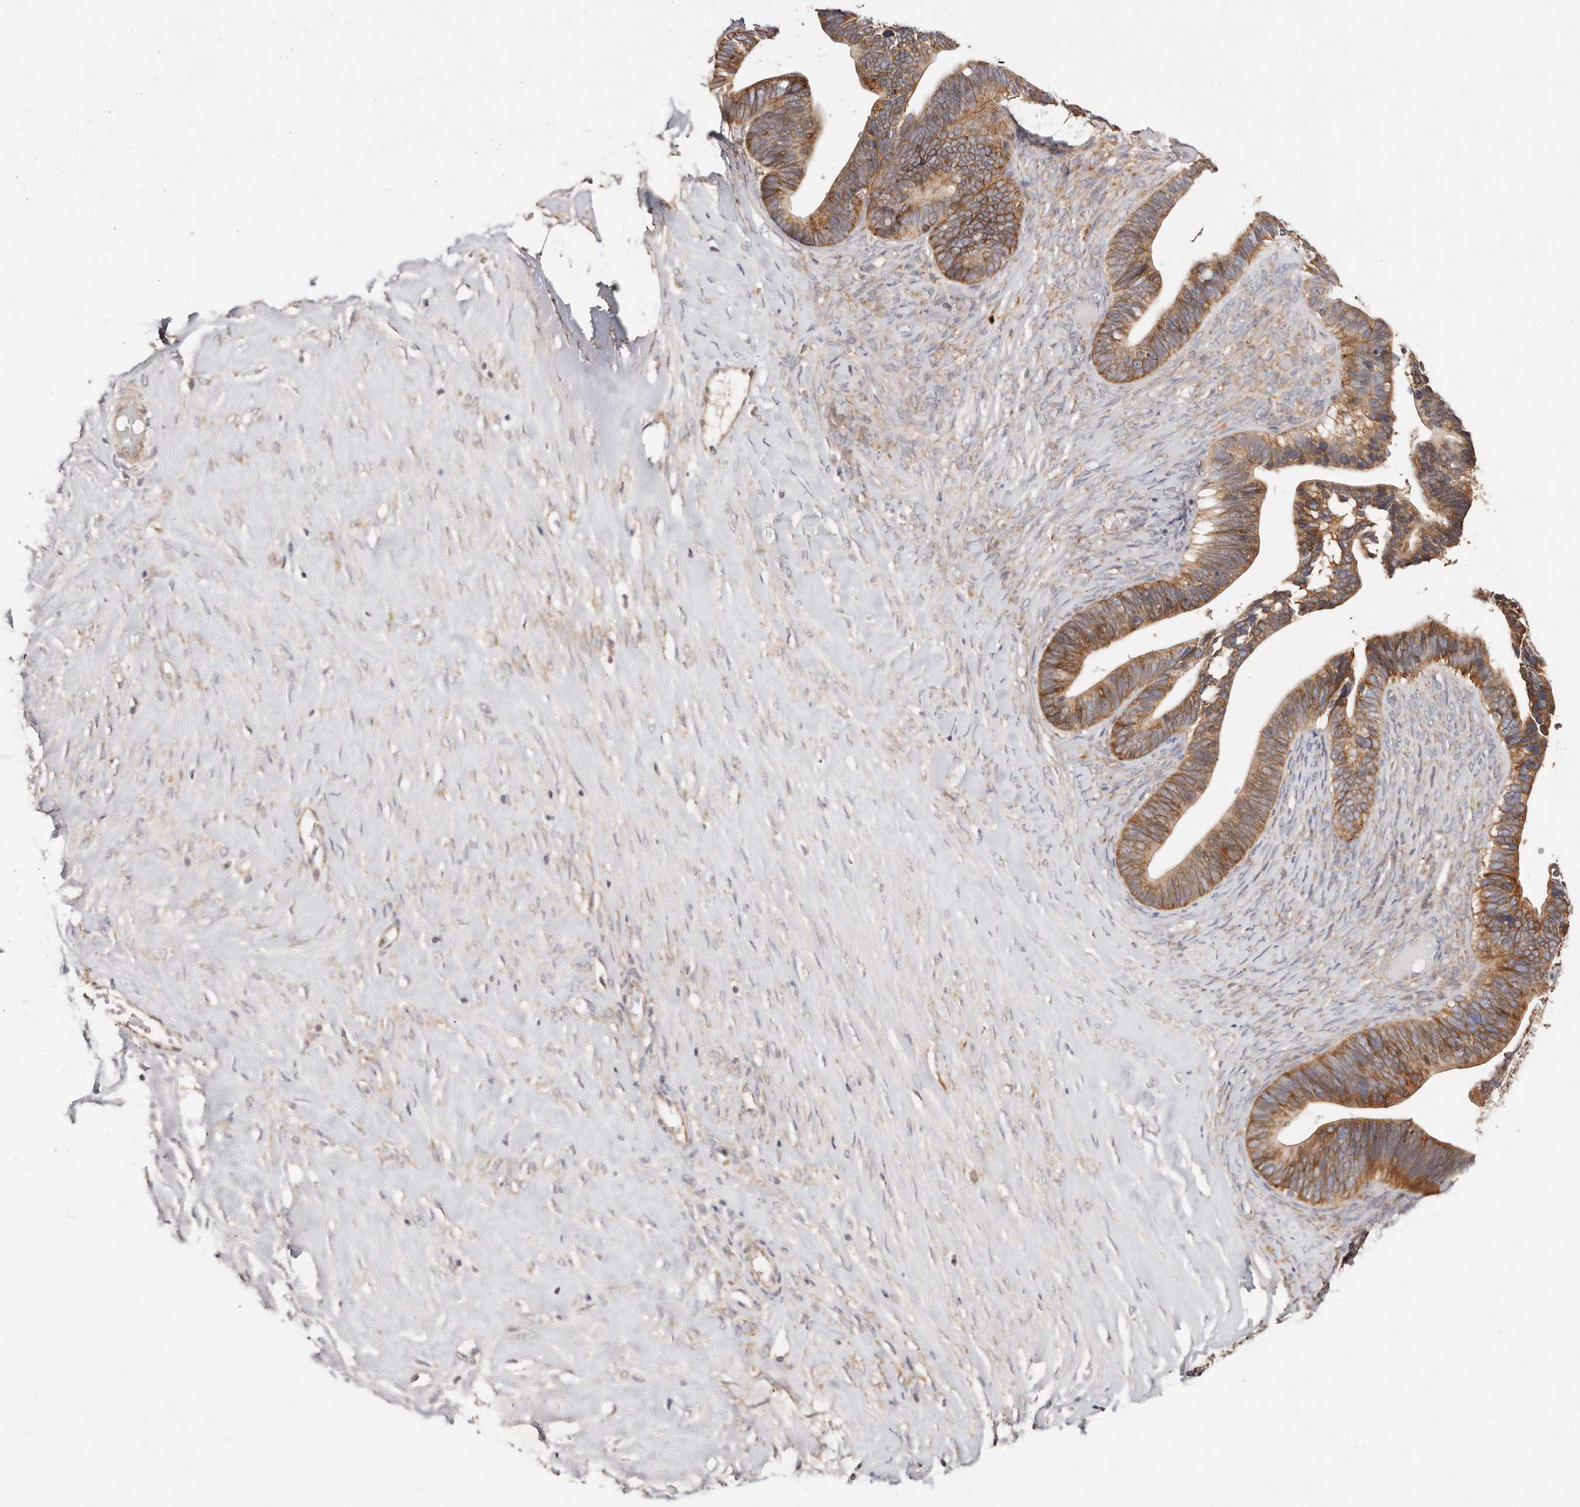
{"staining": {"intensity": "moderate", "quantity": ">75%", "location": "cytoplasmic/membranous"}, "tissue": "ovarian cancer", "cell_type": "Tumor cells", "image_type": "cancer", "snomed": [{"axis": "morphology", "description": "Cystadenocarcinoma, serous, NOS"}, {"axis": "topography", "description": "Ovary"}], "caption": "Serous cystadenocarcinoma (ovarian) stained with a protein marker shows moderate staining in tumor cells.", "gene": "GNA13", "patient": {"sex": "female", "age": 56}}